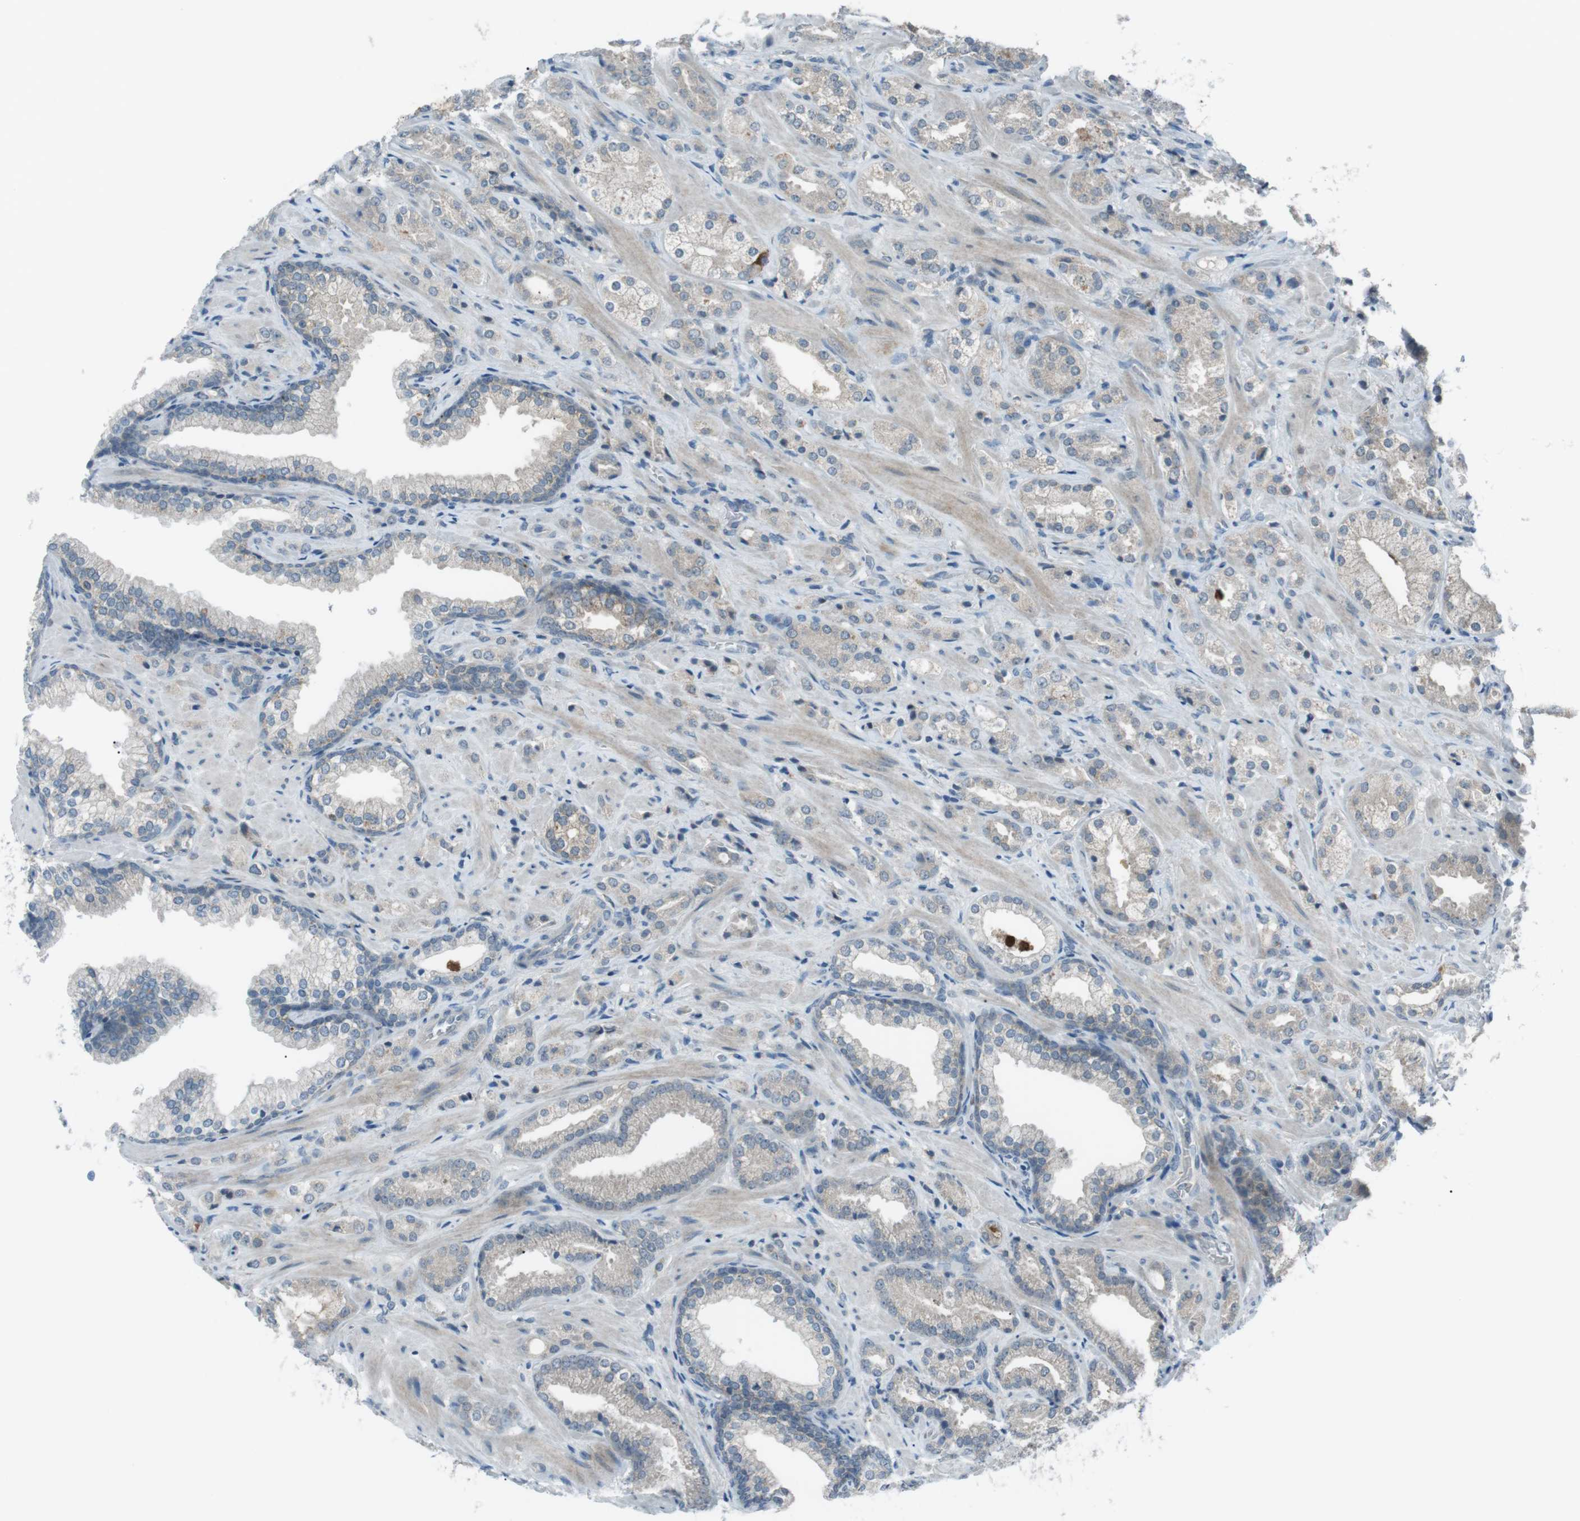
{"staining": {"intensity": "negative", "quantity": "none", "location": "none"}, "tissue": "prostate cancer", "cell_type": "Tumor cells", "image_type": "cancer", "snomed": [{"axis": "morphology", "description": "Adenocarcinoma, High grade"}, {"axis": "topography", "description": "Prostate"}], "caption": "An image of human prostate cancer is negative for staining in tumor cells.", "gene": "FCRLA", "patient": {"sex": "male", "age": 64}}